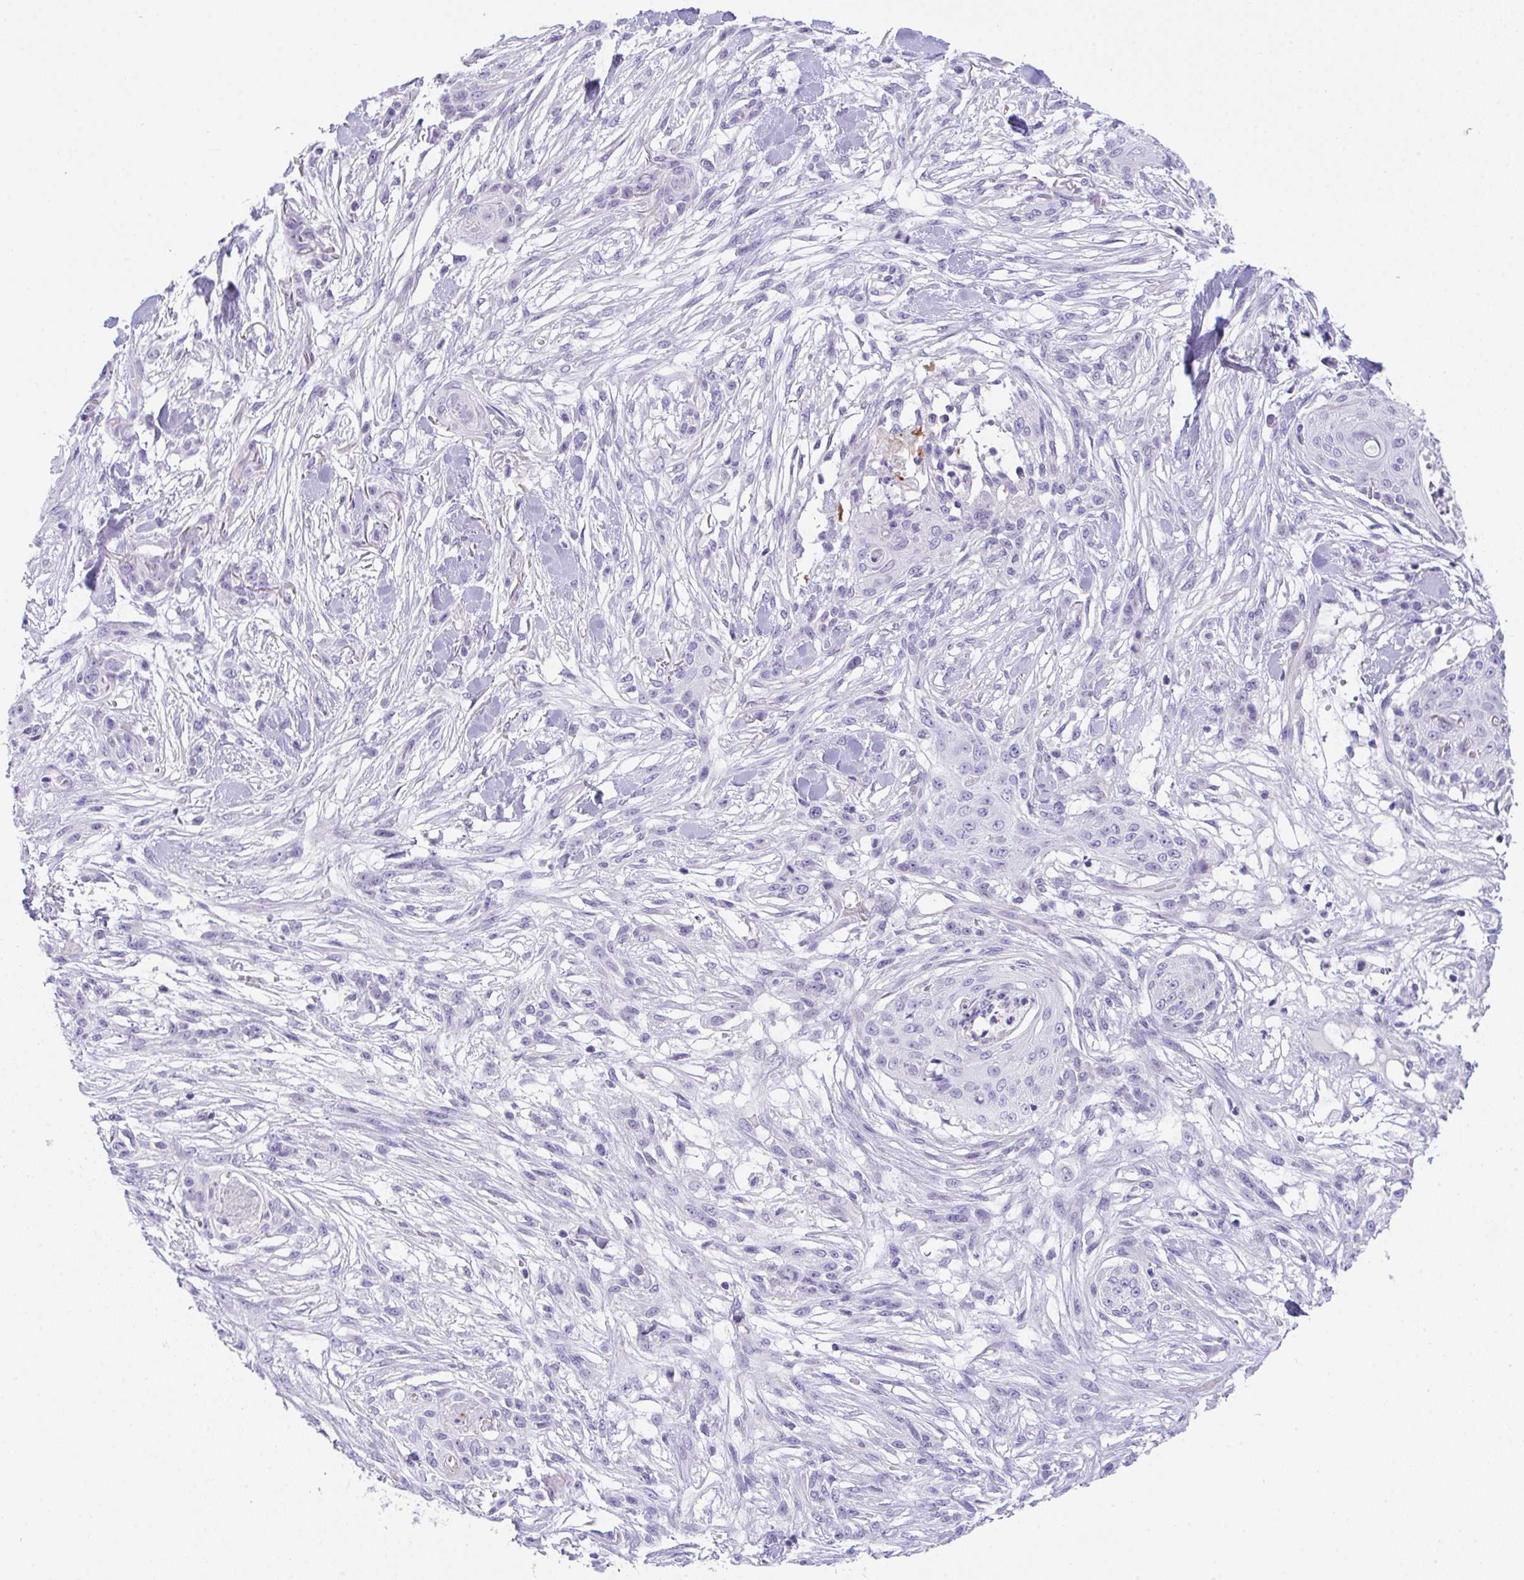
{"staining": {"intensity": "negative", "quantity": "none", "location": "none"}, "tissue": "skin cancer", "cell_type": "Tumor cells", "image_type": "cancer", "snomed": [{"axis": "morphology", "description": "Squamous cell carcinoma, NOS"}, {"axis": "topography", "description": "Skin"}], "caption": "Immunohistochemistry (IHC) of skin cancer exhibits no positivity in tumor cells.", "gene": "KMT2E", "patient": {"sex": "female", "age": 59}}